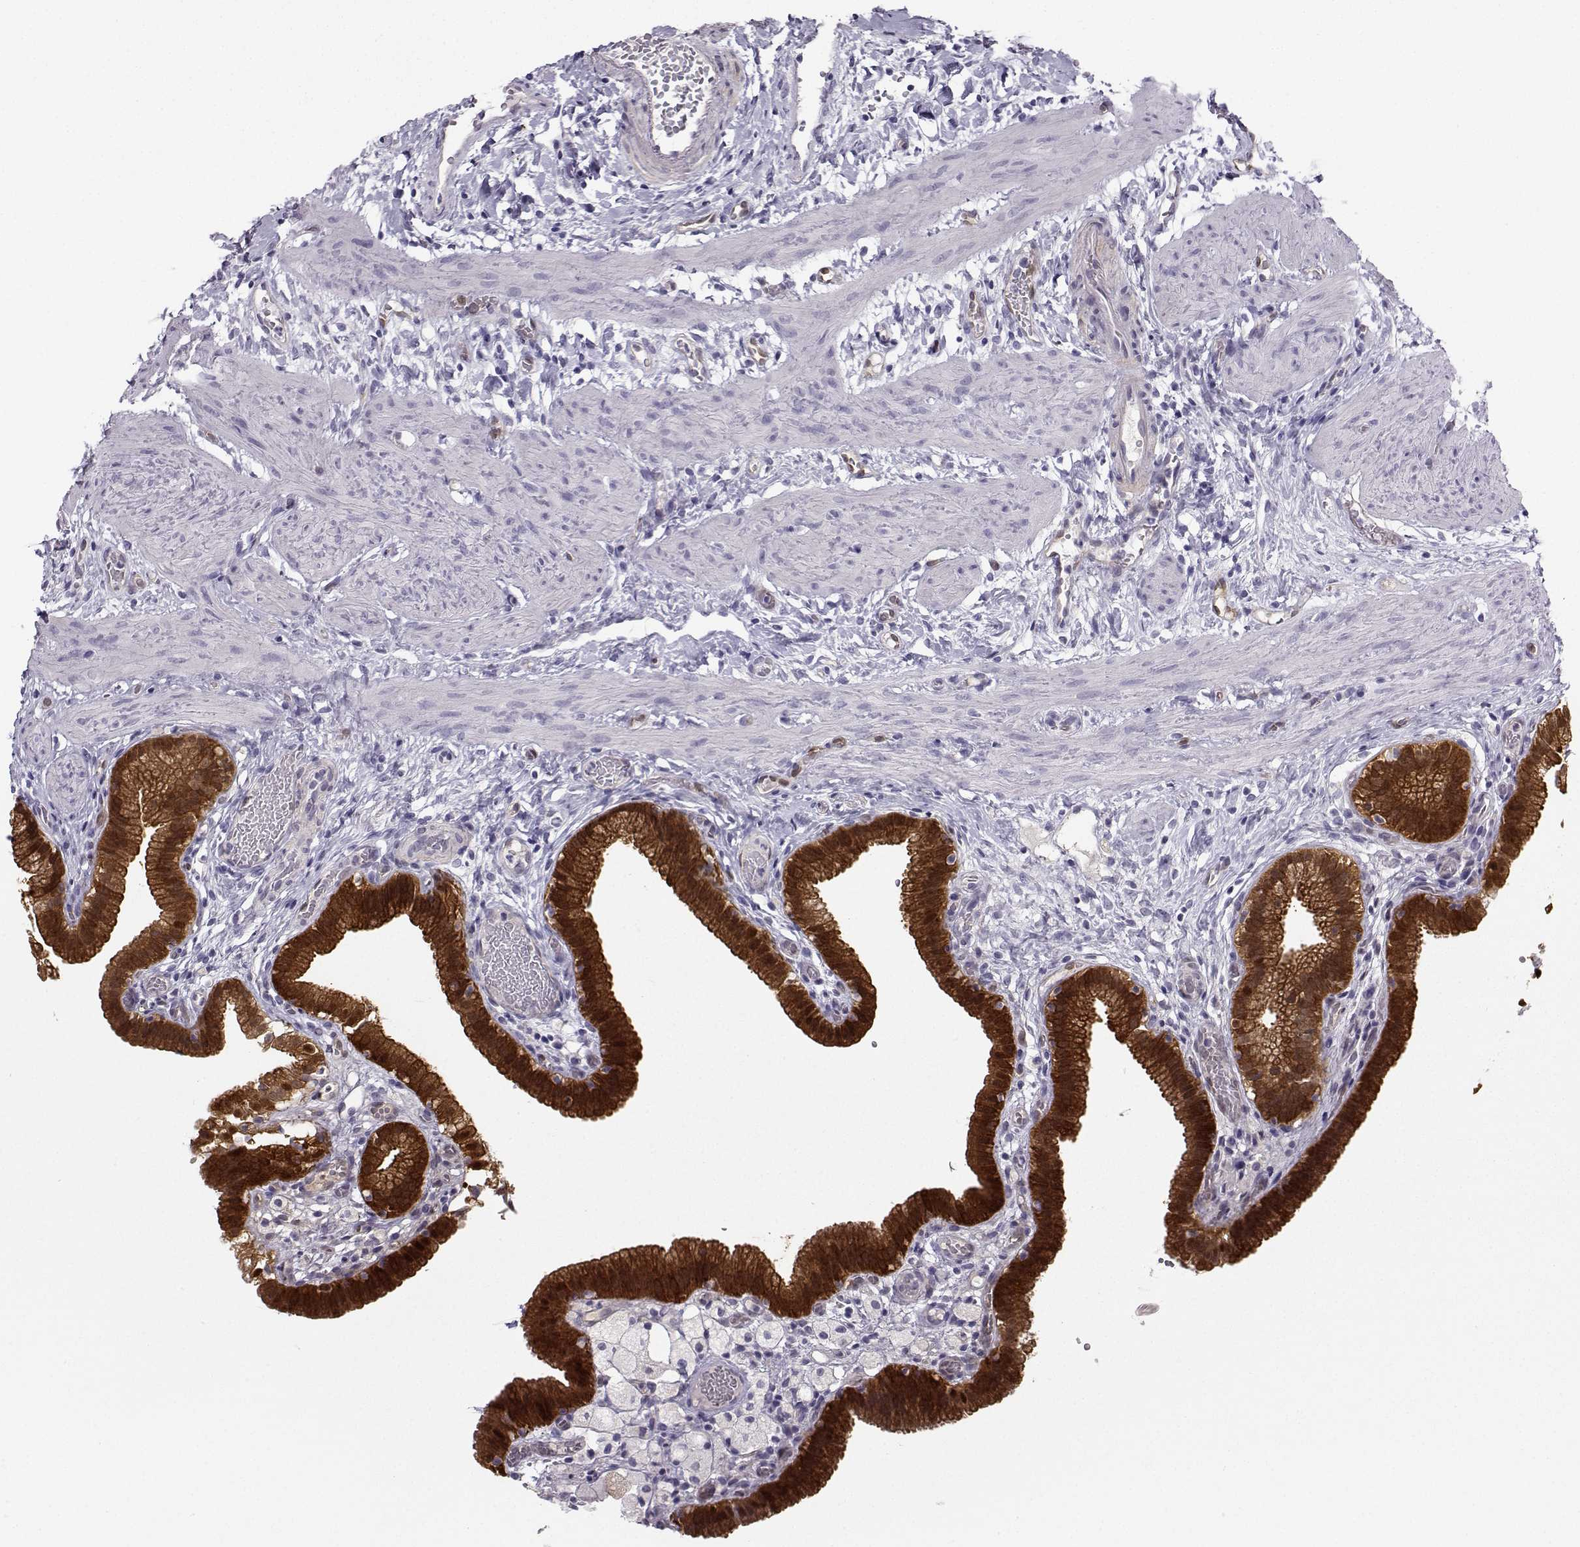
{"staining": {"intensity": "strong", "quantity": ">75%", "location": "cytoplasmic/membranous"}, "tissue": "gallbladder", "cell_type": "Glandular cells", "image_type": "normal", "snomed": [{"axis": "morphology", "description": "Normal tissue, NOS"}, {"axis": "topography", "description": "Gallbladder"}], "caption": "Immunohistochemical staining of benign human gallbladder displays strong cytoplasmic/membranous protein staining in about >75% of glandular cells.", "gene": "NQO1", "patient": {"sex": "female", "age": 24}}